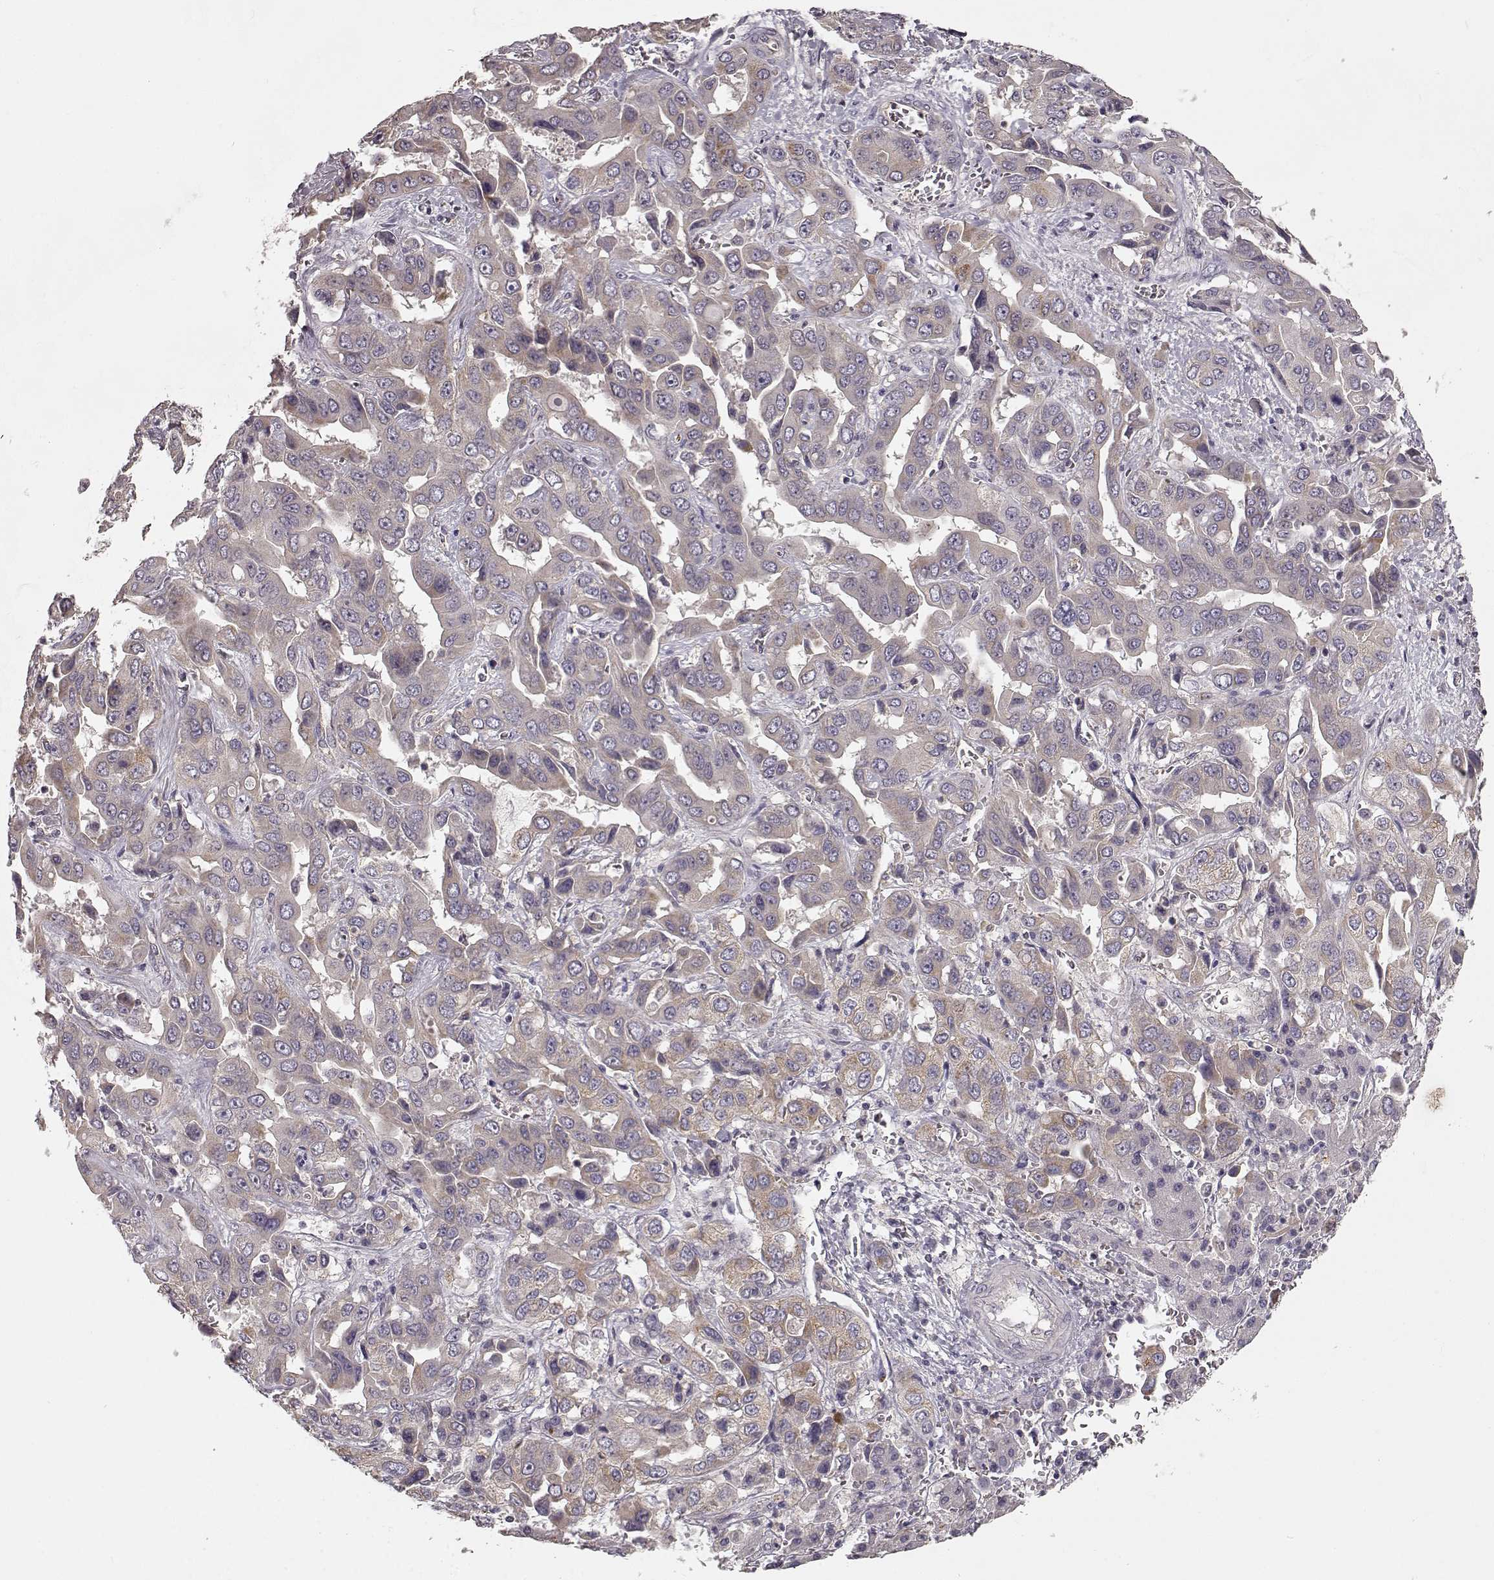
{"staining": {"intensity": "weak", "quantity": "25%-75%", "location": "cytoplasmic/membranous"}, "tissue": "liver cancer", "cell_type": "Tumor cells", "image_type": "cancer", "snomed": [{"axis": "morphology", "description": "Cholangiocarcinoma"}, {"axis": "topography", "description": "Liver"}], "caption": "Protein analysis of liver cancer tissue exhibits weak cytoplasmic/membranous staining in approximately 25%-75% of tumor cells. (Brightfield microscopy of DAB IHC at high magnification).", "gene": "ERBB3", "patient": {"sex": "female", "age": 52}}